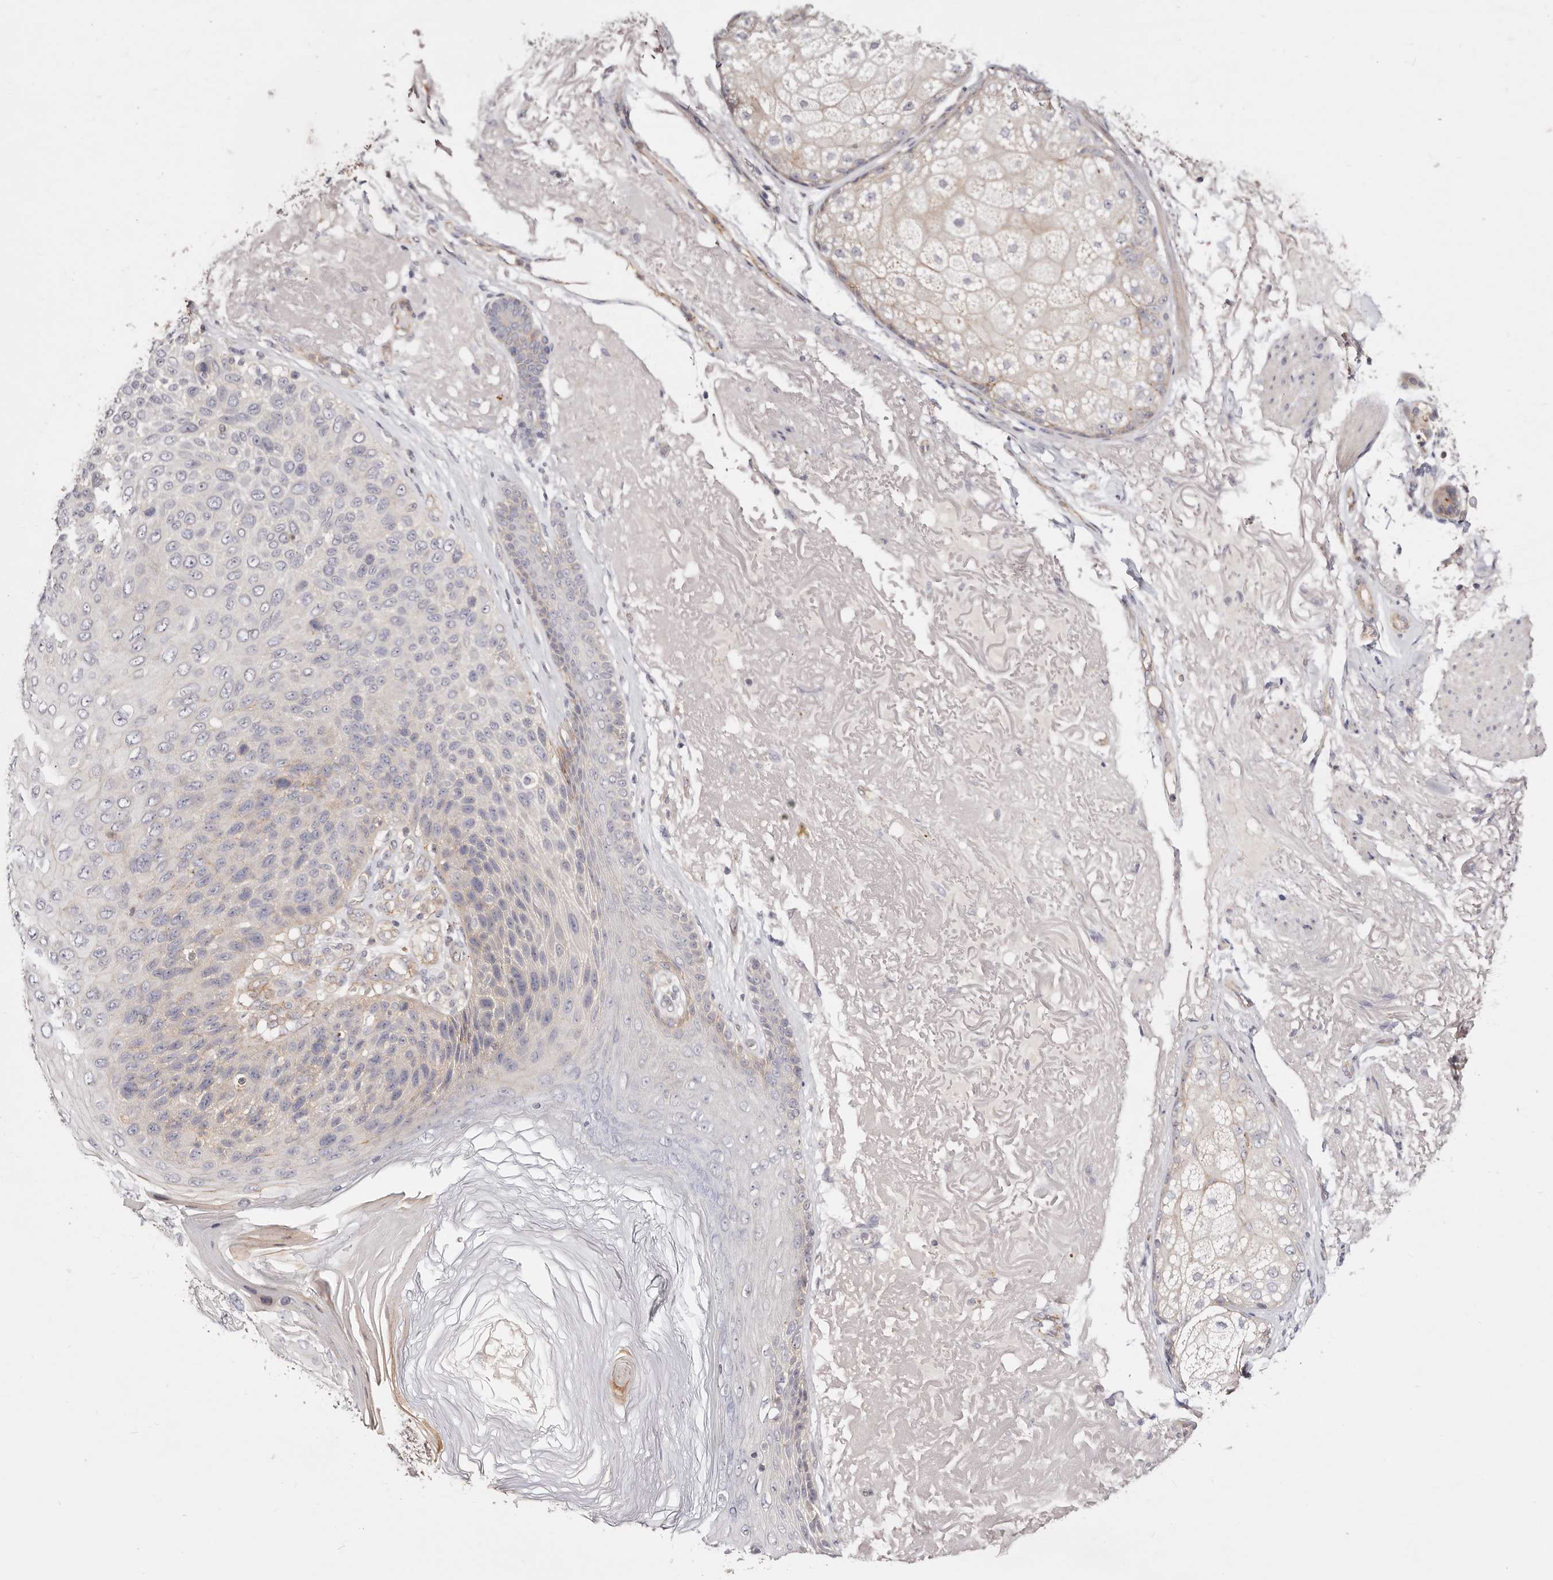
{"staining": {"intensity": "weak", "quantity": "<25%", "location": "cytoplasmic/membranous"}, "tissue": "skin cancer", "cell_type": "Tumor cells", "image_type": "cancer", "snomed": [{"axis": "morphology", "description": "Squamous cell carcinoma, NOS"}, {"axis": "topography", "description": "Skin"}], "caption": "Immunohistochemistry (IHC) of squamous cell carcinoma (skin) shows no expression in tumor cells.", "gene": "SLC35B2", "patient": {"sex": "female", "age": 88}}